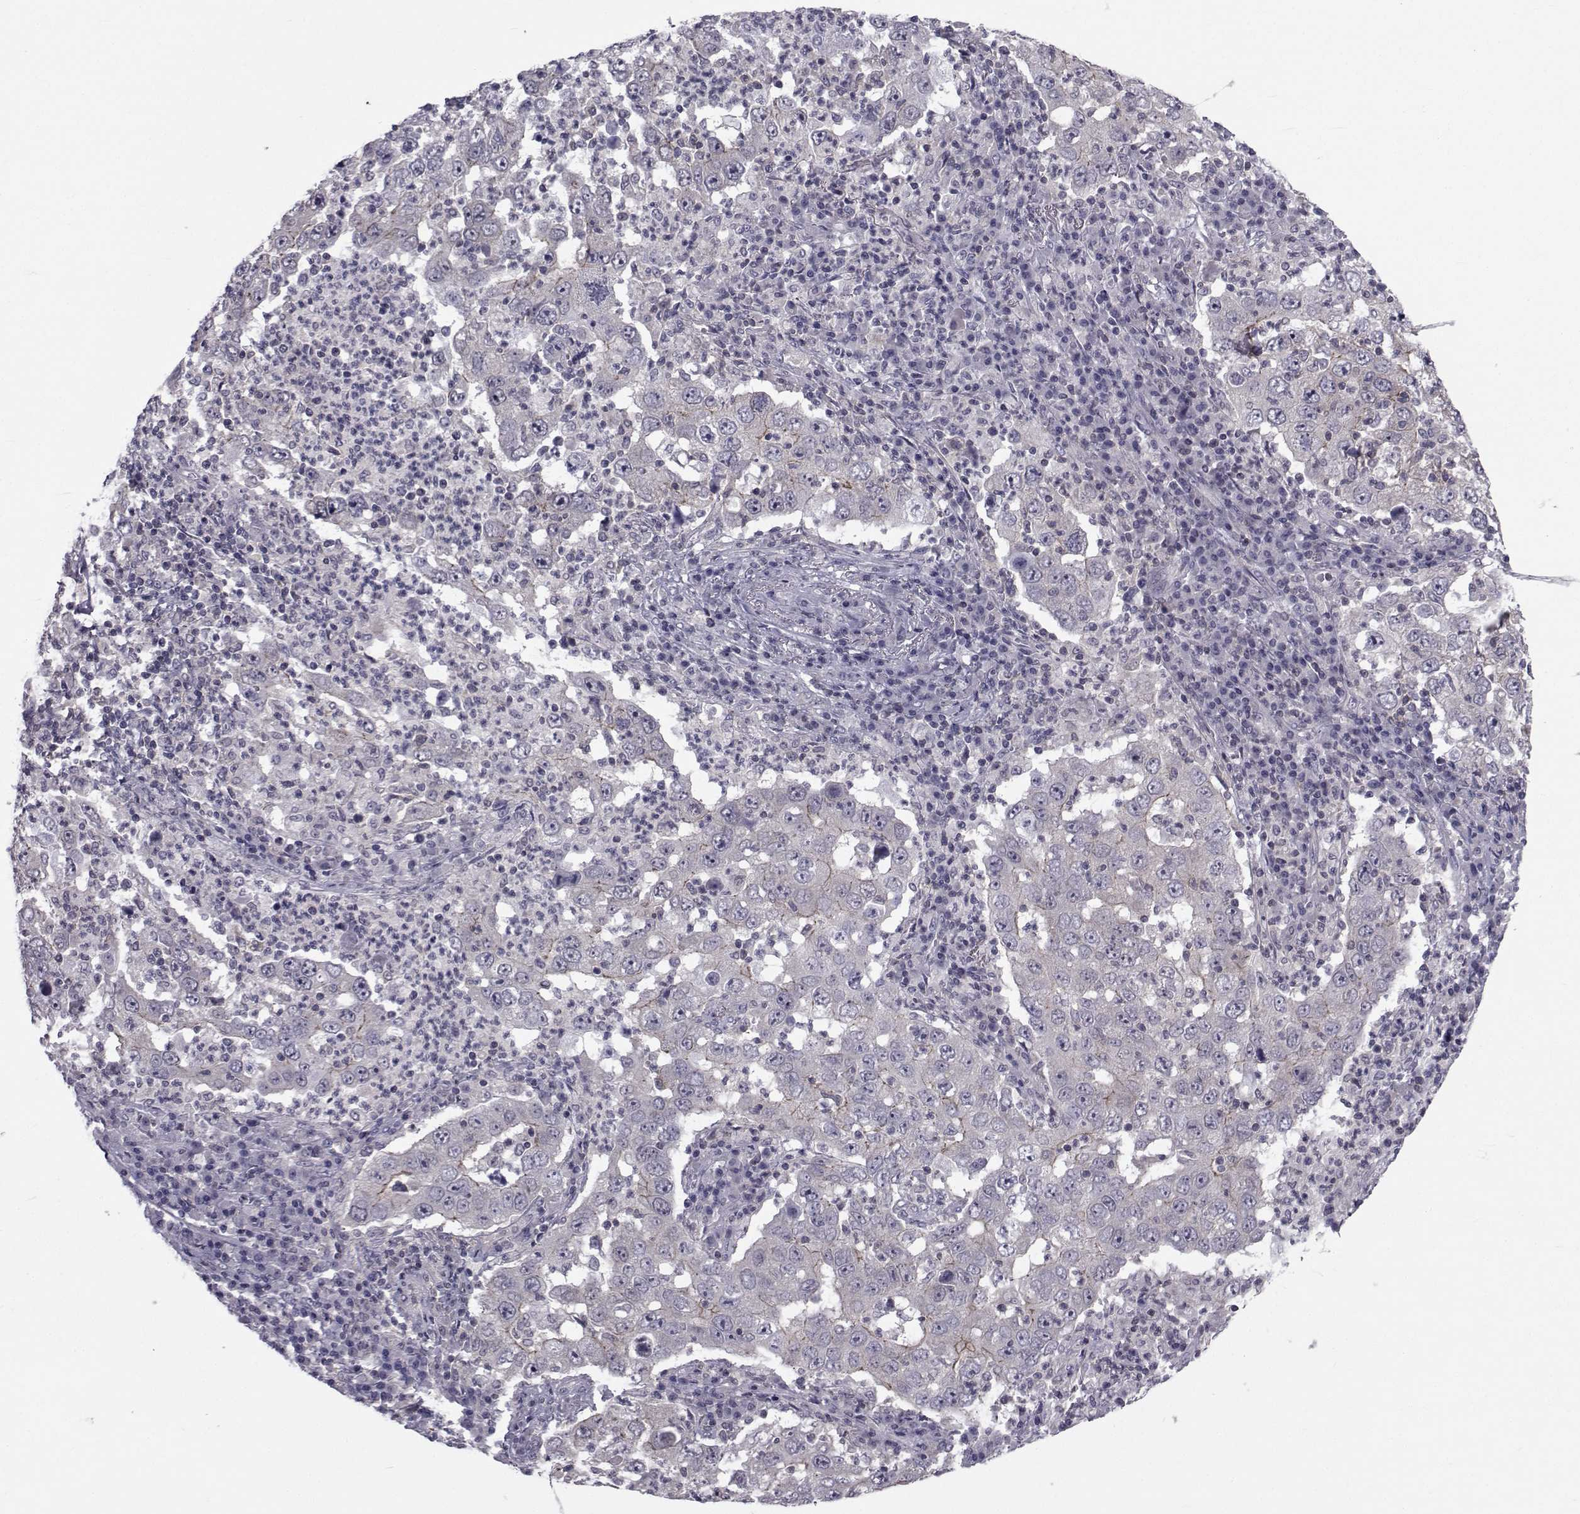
{"staining": {"intensity": "moderate", "quantity": "<25%", "location": "cytoplasmic/membranous"}, "tissue": "lung cancer", "cell_type": "Tumor cells", "image_type": "cancer", "snomed": [{"axis": "morphology", "description": "Adenocarcinoma, NOS"}, {"axis": "topography", "description": "Lung"}], "caption": "Adenocarcinoma (lung) stained with DAB (3,3'-diaminobenzidine) IHC exhibits low levels of moderate cytoplasmic/membranous expression in approximately <25% of tumor cells.", "gene": "SLC30A10", "patient": {"sex": "male", "age": 73}}